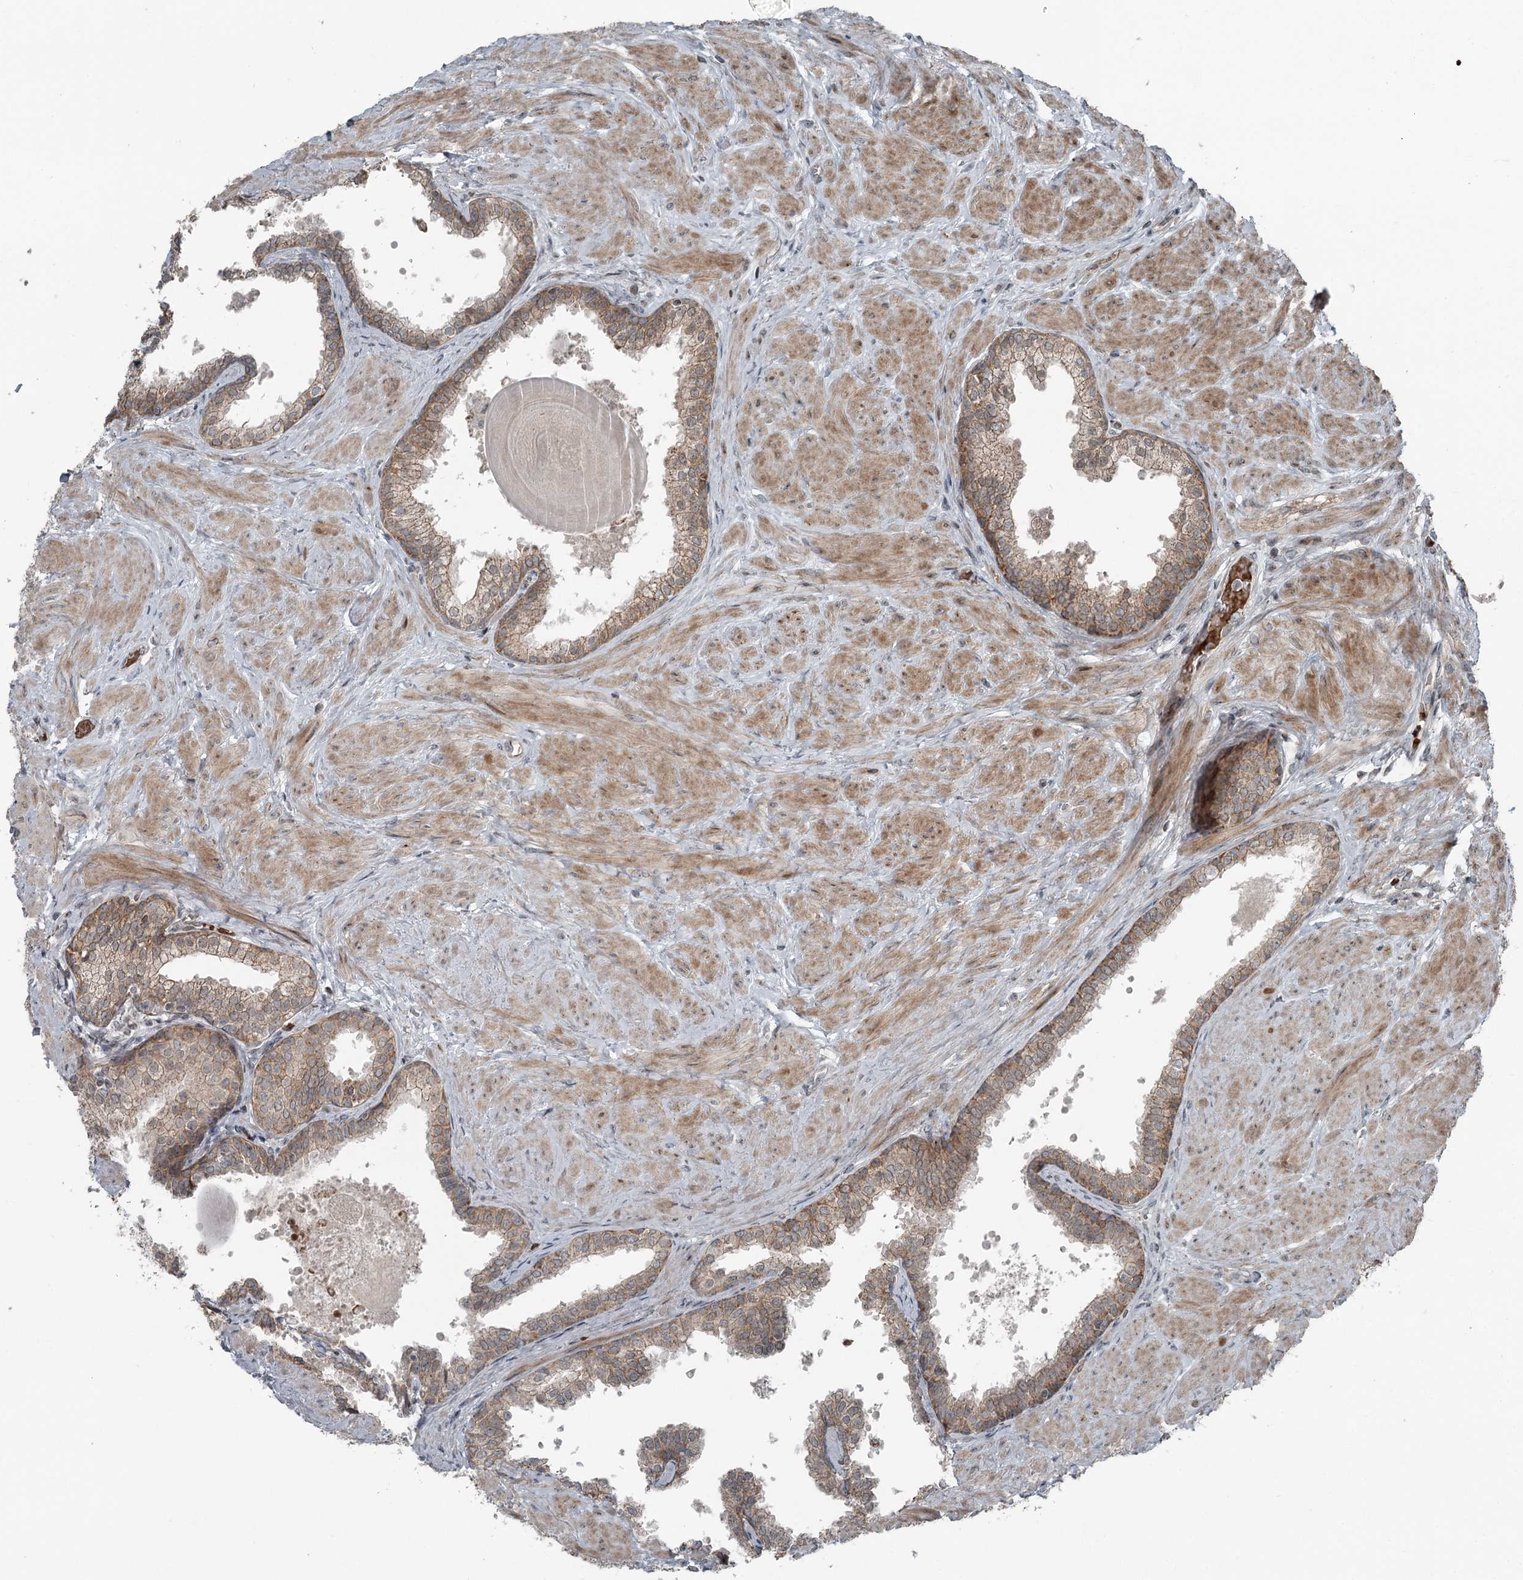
{"staining": {"intensity": "moderate", "quantity": "25%-75%", "location": "cytoplasmic/membranous"}, "tissue": "prostate", "cell_type": "Glandular cells", "image_type": "normal", "snomed": [{"axis": "morphology", "description": "Normal tissue, NOS"}, {"axis": "topography", "description": "Prostate"}], "caption": "Prostate stained with a brown dye reveals moderate cytoplasmic/membranous positive positivity in about 25%-75% of glandular cells.", "gene": "RASSF8", "patient": {"sex": "male", "age": 48}}